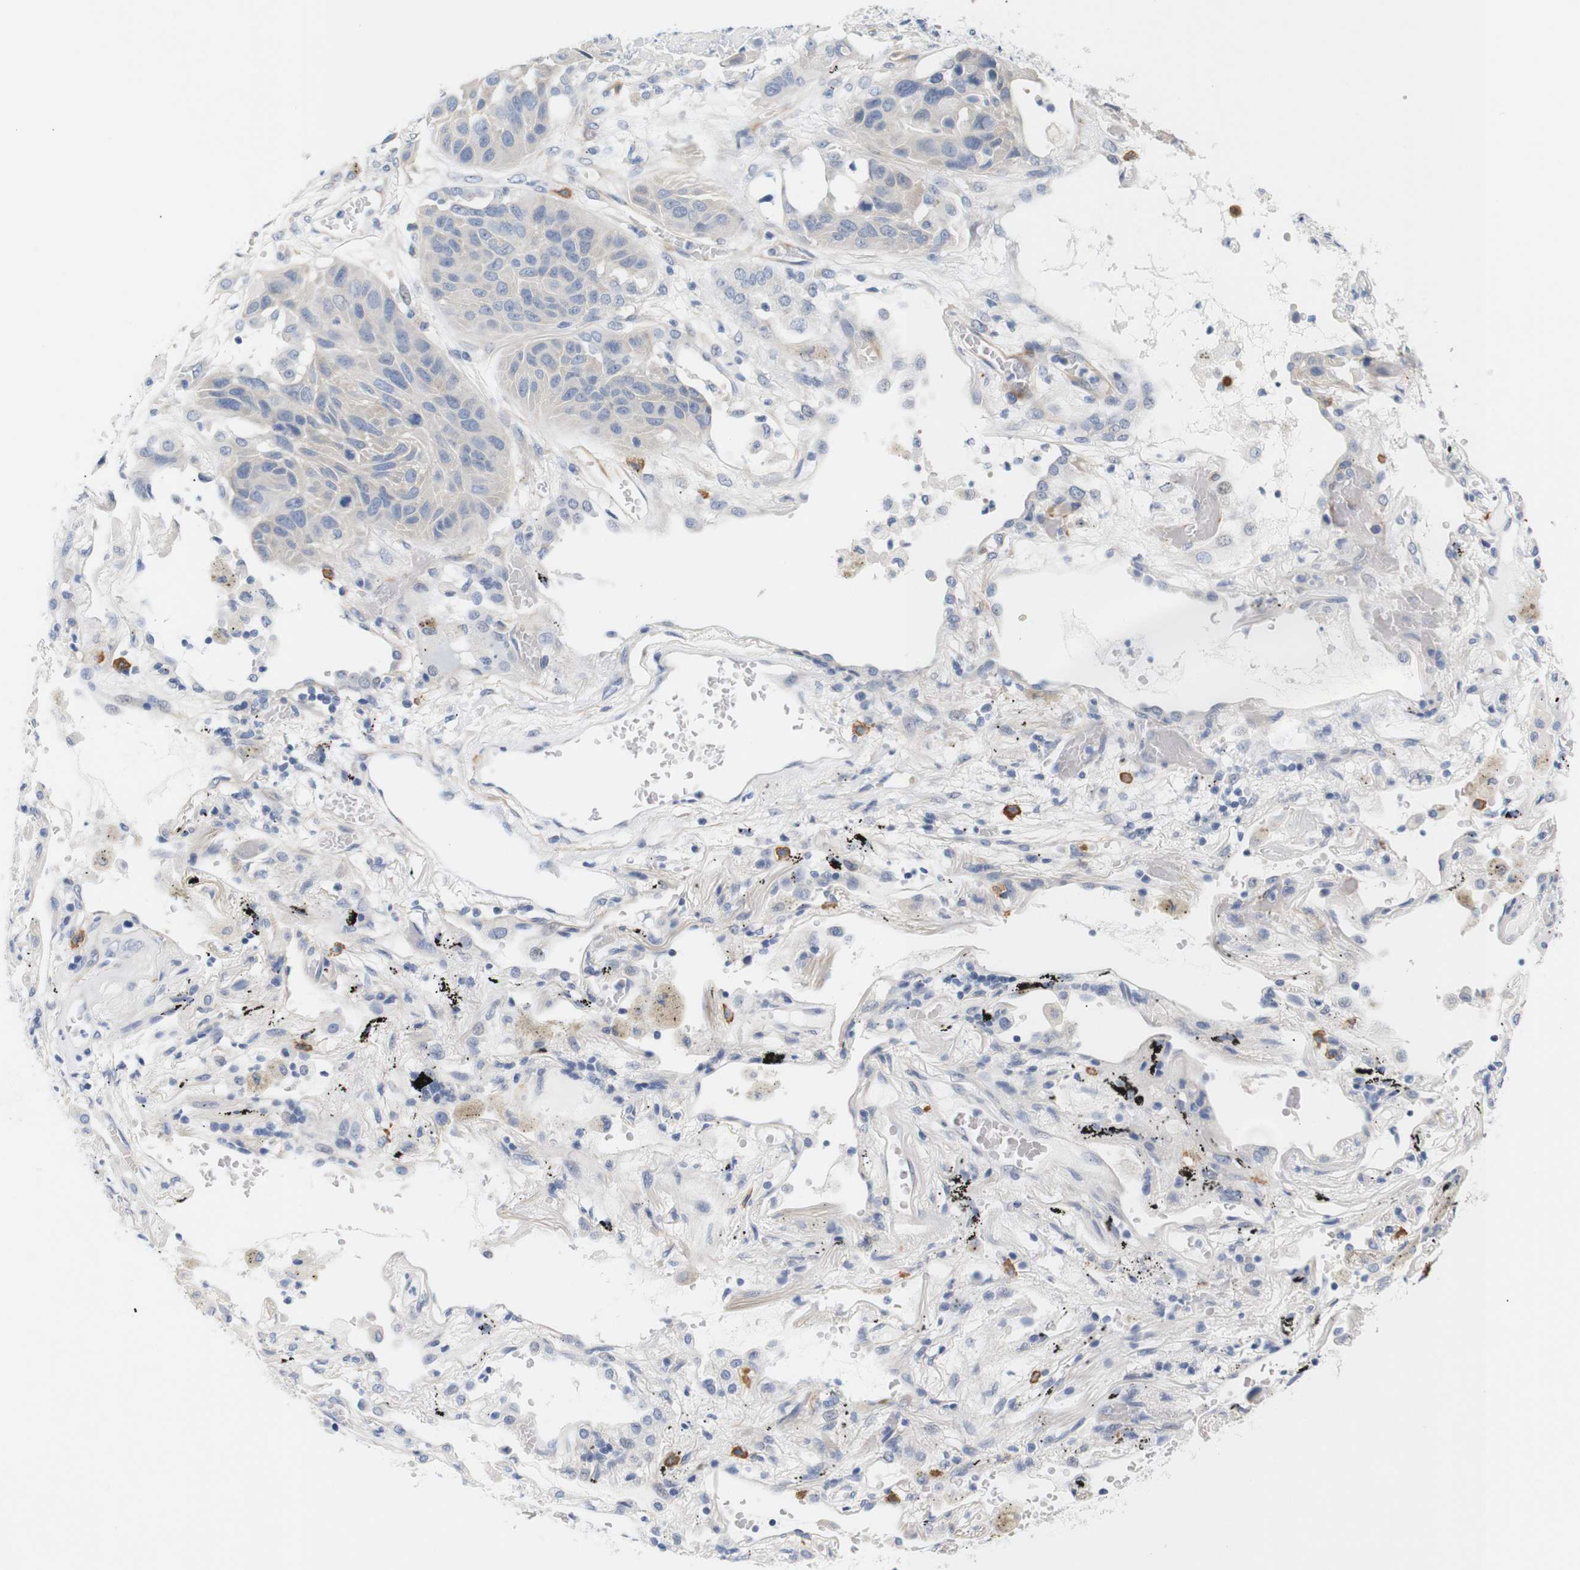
{"staining": {"intensity": "weak", "quantity": "<25%", "location": "cytoplasmic/membranous"}, "tissue": "lung cancer", "cell_type": "Tumor cells", "image_type": "cancer", "snomed": [{"axis": "morphology", "description": "Squamous cell carcinoma, NOS"}, {"axis": "topography", "description": "Lung"}], "caption": "IHC of human lung cancer reveals no staining in tumor cells.", "gene": "STMN3", "patient": {"sex": "male", "age": 57}}